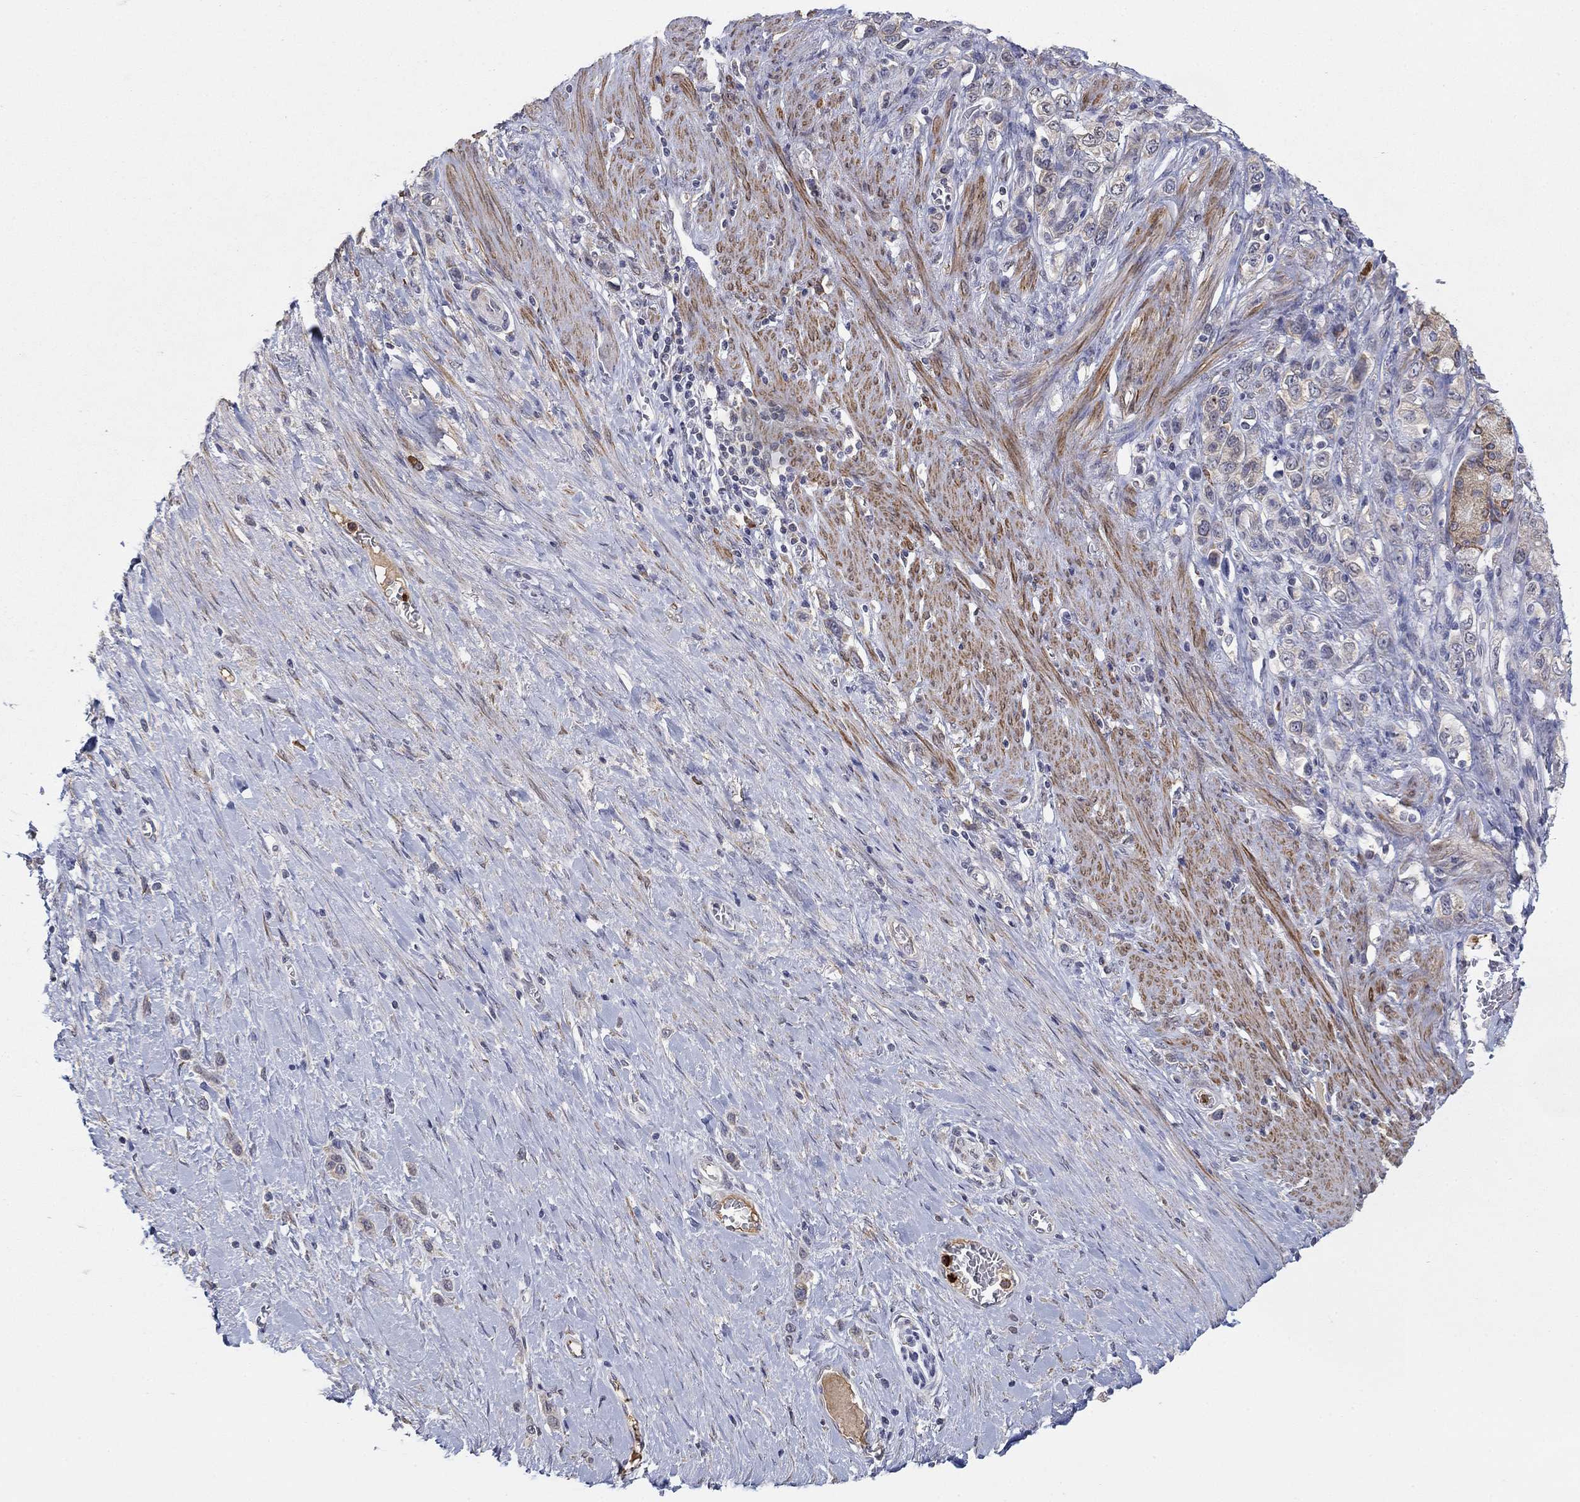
{"staining": {"intensity": "negative", "quantity": "none", "location": "none"}, "tissue": "stomach cancer", "cell_type": "Tumor cells", "image_type": "cancer", "snomed": [{"axis": "morphology", "description": "Normal tissue, NOS"}, {"axis": "morphology", "description": "Adenocarcinoma, NOS"}, {"axis": "morphology", "description": "Adenocarcinoma, High grade"}, {"axis": "topography", "description": "Stomach, upper"}, {"axis": "topography", "description": "Stomach"}], "caption": "Tumor cells are negative for brown protein staining in stomach cancer. (Brightfield microscopy of DAB immunohistochemistry at high magnification).", "gene": "MTRFR", "patient": {"sex": "female", "age": 65}}